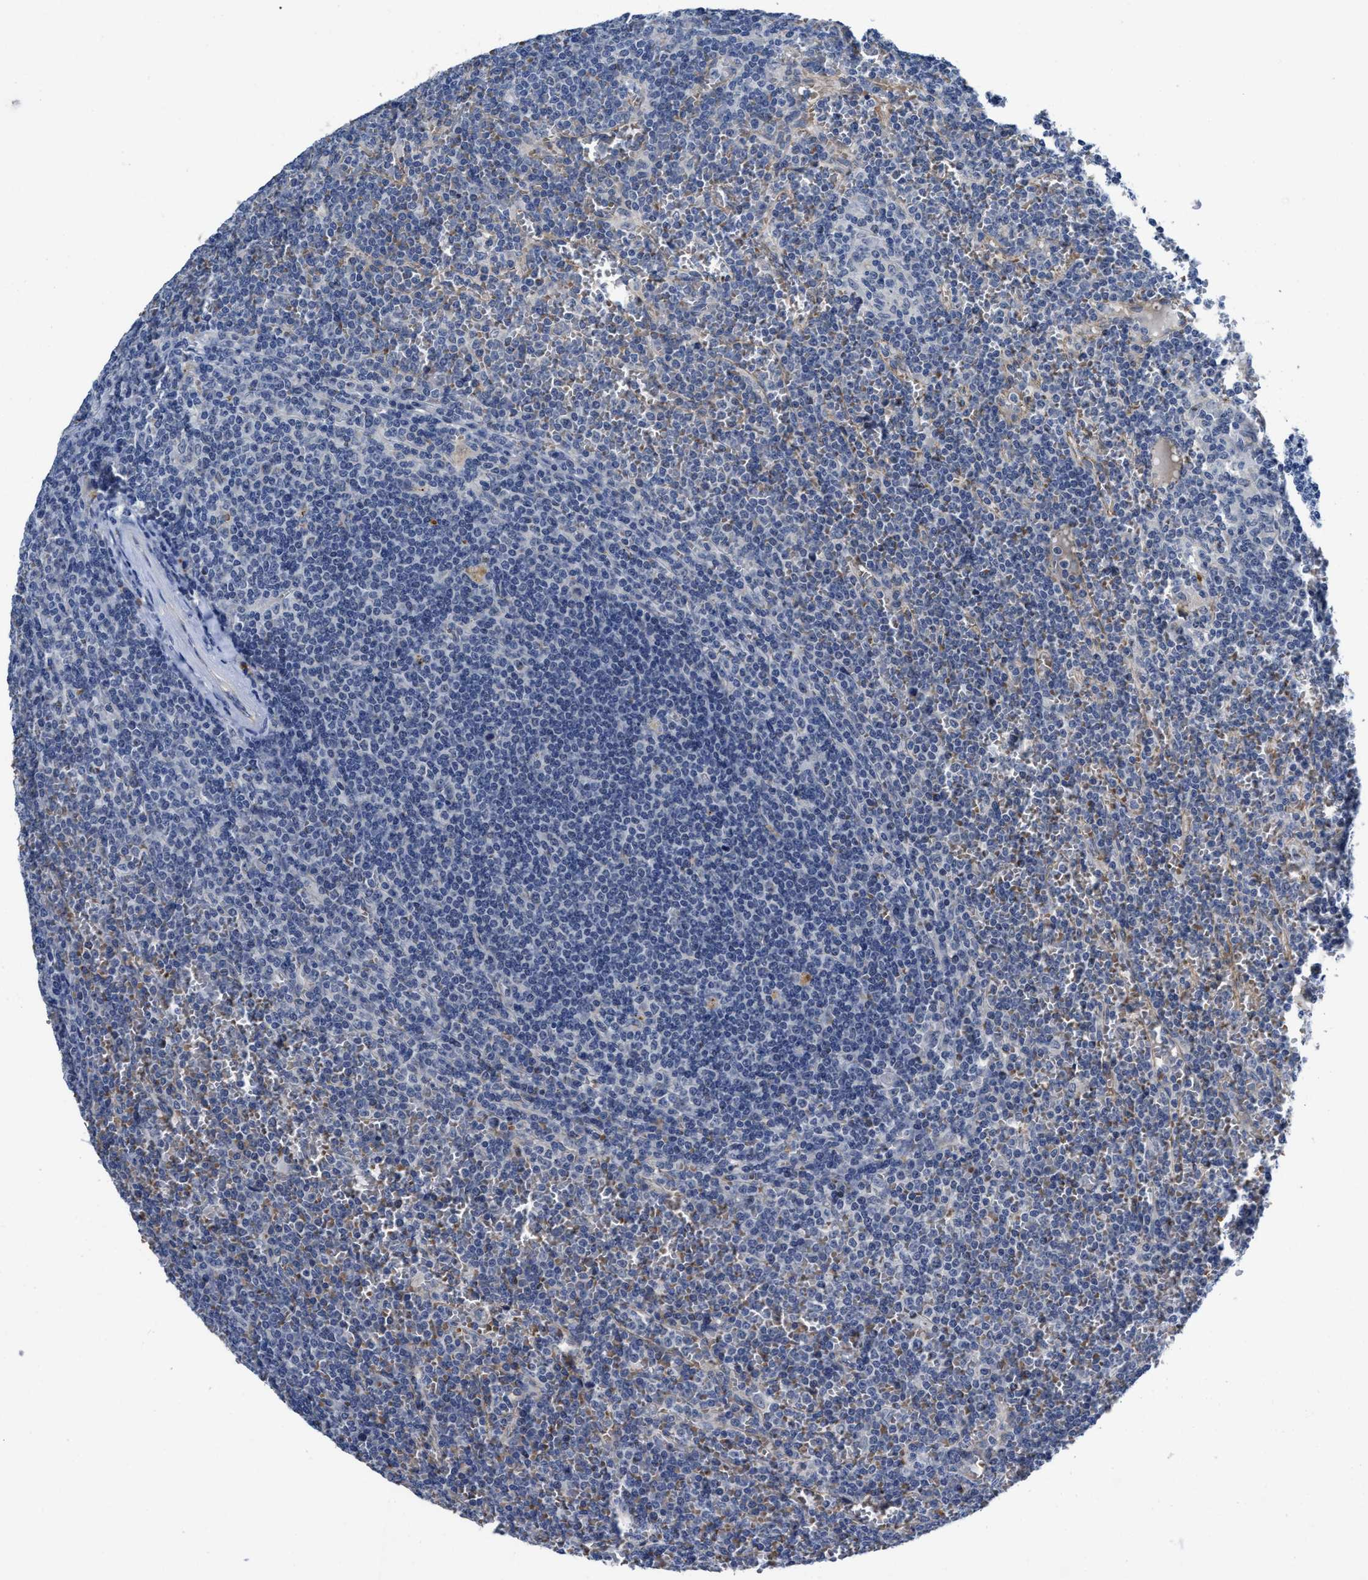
{"staining": {"intensity": "negative", "quantity": "none", "location": "none"}, "tissue": "lymphoma", "cell_type": "Tumor cells", "image_type": "cancer", "snomed": [{"axis": "morphology", "description": "Malignant lymphoma, non-Hodgkin's type, Low grade"}, {"axis": "topography", "description": "Spleen"}], "caption": "Lymphoma was stained to show a protein in brown. There is no significant staining in tumor cells.", "gene": "GHITM", "patient": {"sex": "female", "age": 19}}